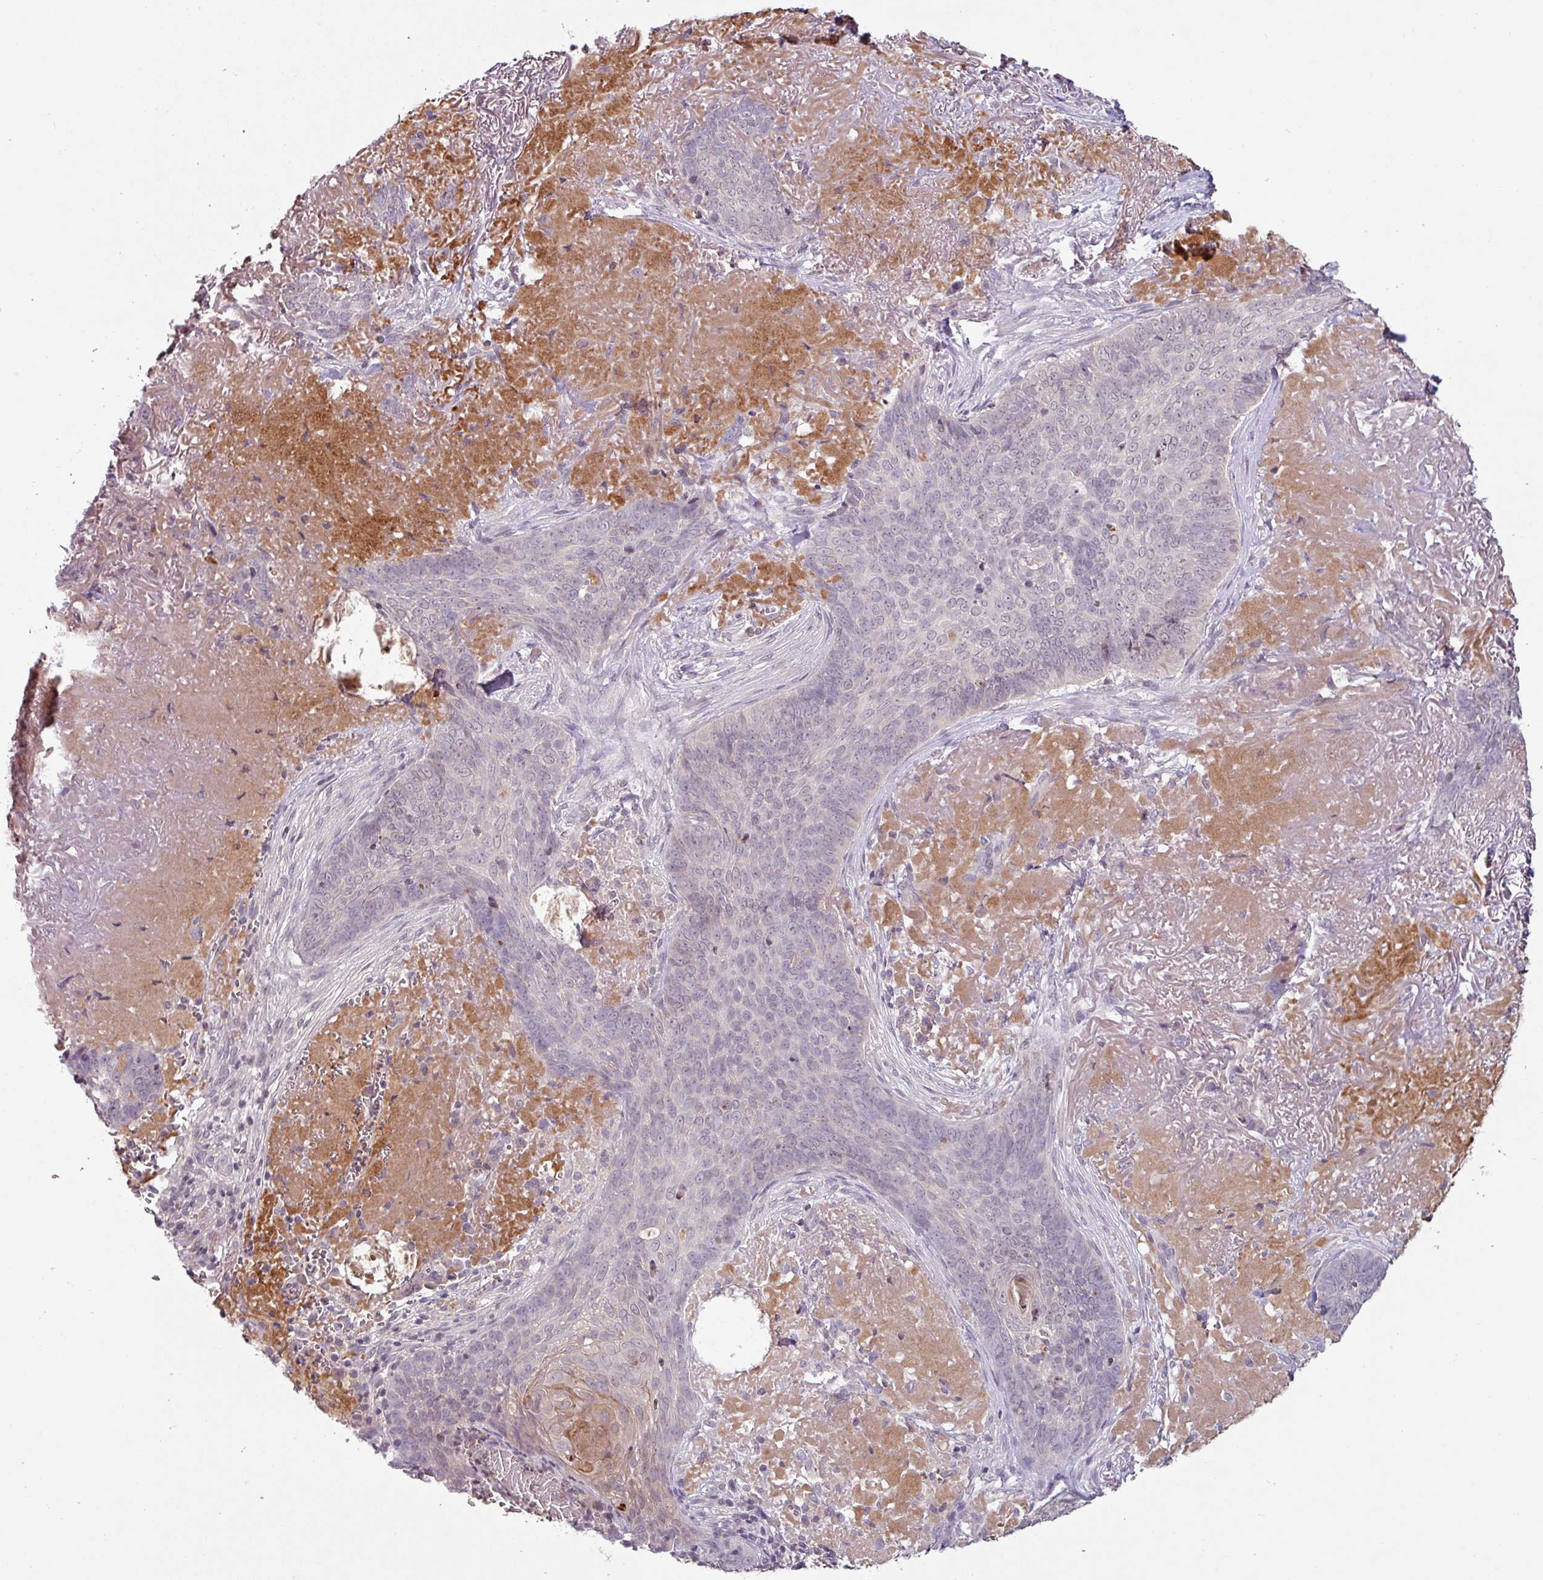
{"staining": {"intensity": "negative", "quantity": "none", "location": "none"}, "tissue": "skin cancer", "cell_type": "Tumor cells", "image_type": "cancer", "snomed": [{"axis": "morphology", "description": "Basal cell carcinoma"}, {"axis": "topography", "description": "Skin"}, {"axis": "topography", "description": "Skin of face"}], "caption": "Tumor cells show no significant protein expression in skin cancer (basal cell carcinoma).", "gene": "SLC5A10", "patient": {"sex": "female", "age": 95}}